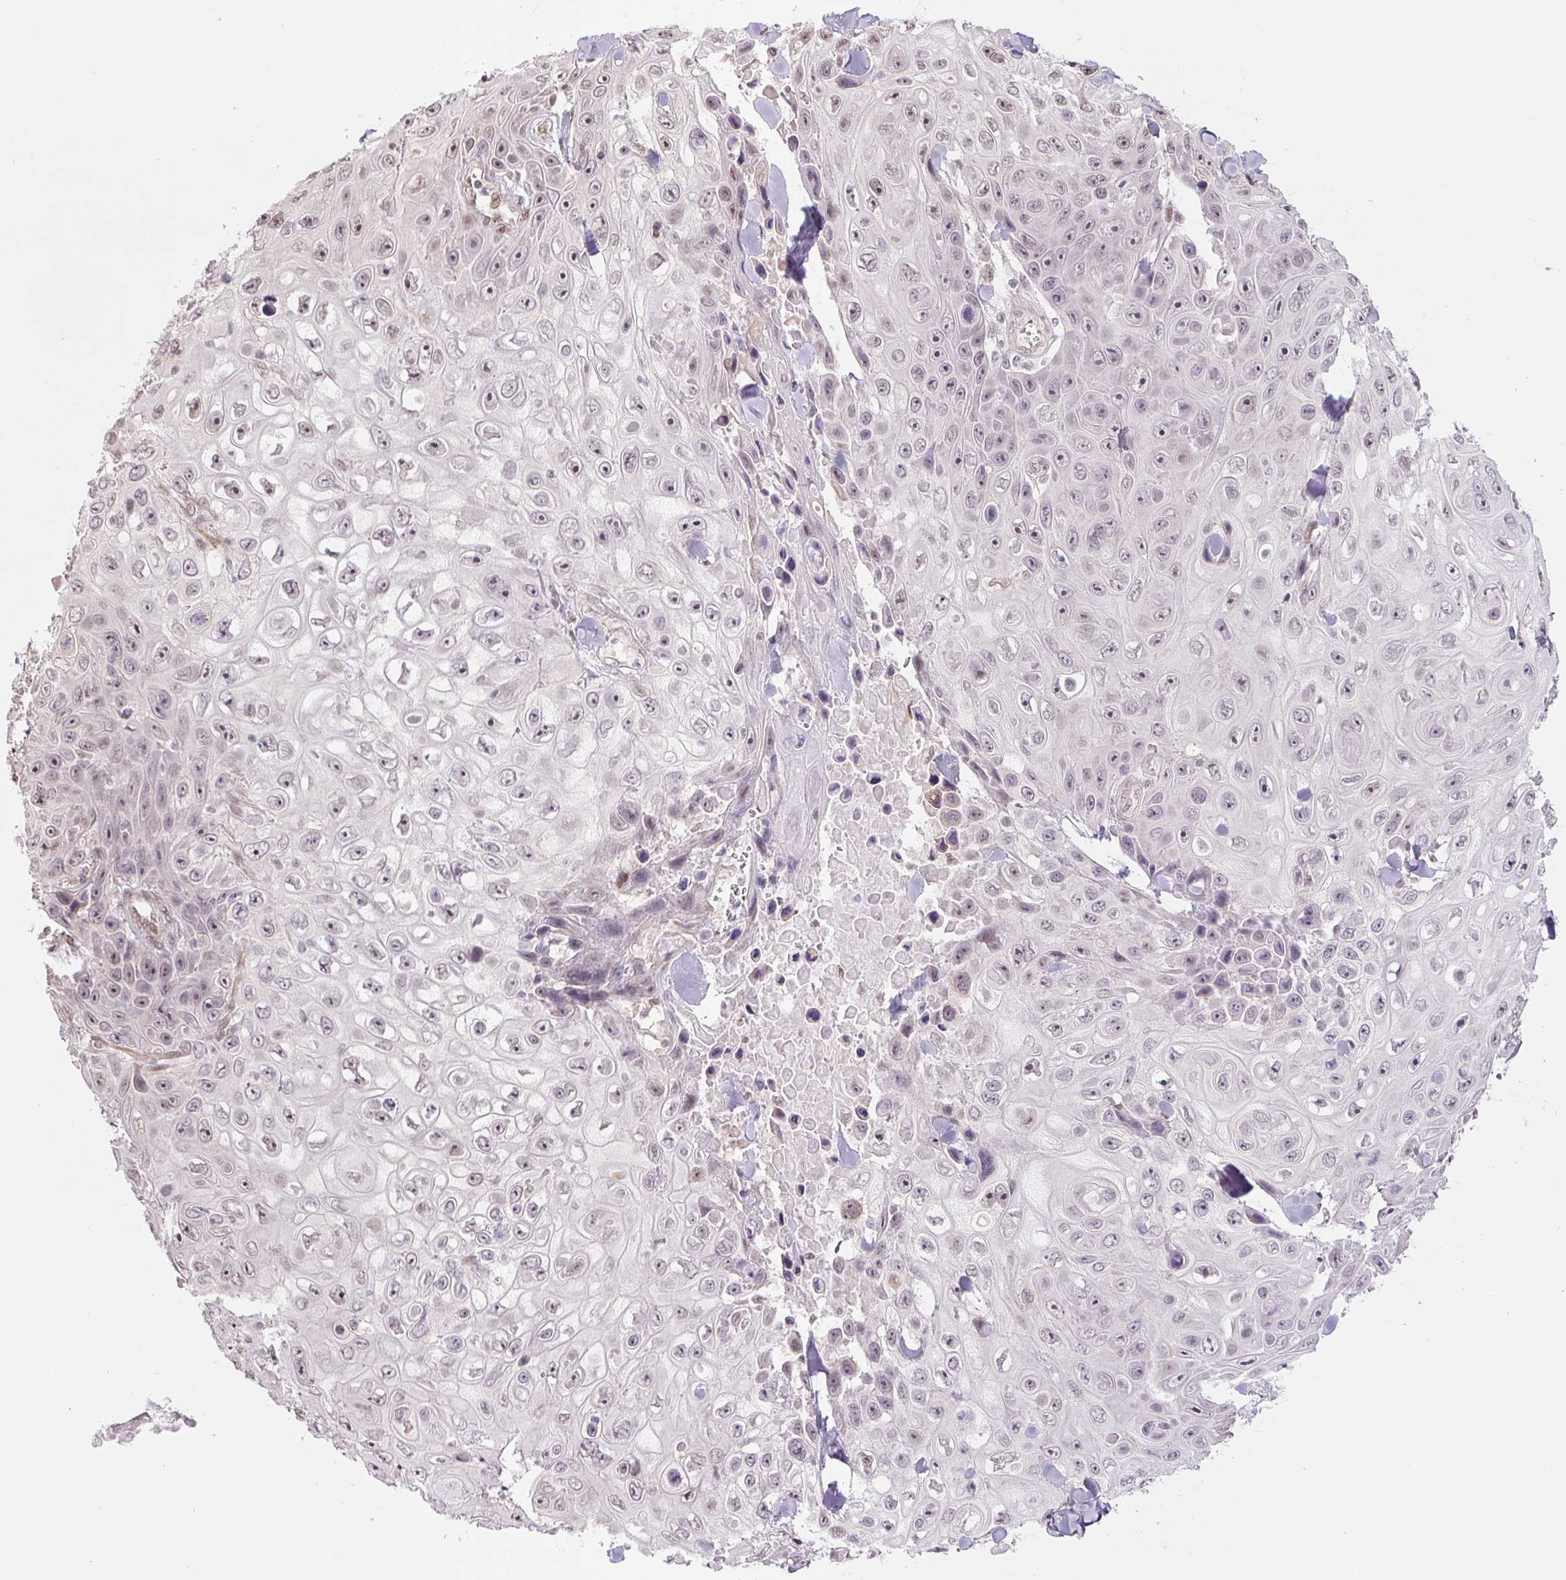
{"staining": {"intensity": "moderate", "quantity": "<25%", "location": "nuclear"}, "tissue": "skin cancer", "cell_type": "Tumor cells", "image_type": "cancer", "snomed": [{"axis": "morphology", "description": "Squamous cell carcinoma, NOS"}, {"axis": "topography", "description": "Skin"}], "caption": "Protein staining exhibits moderate nuclear staining in about <25% of tumor cells in skin cancer.", "gene": "TCFL5", "patient": {"sex": "male", "age": 82}}